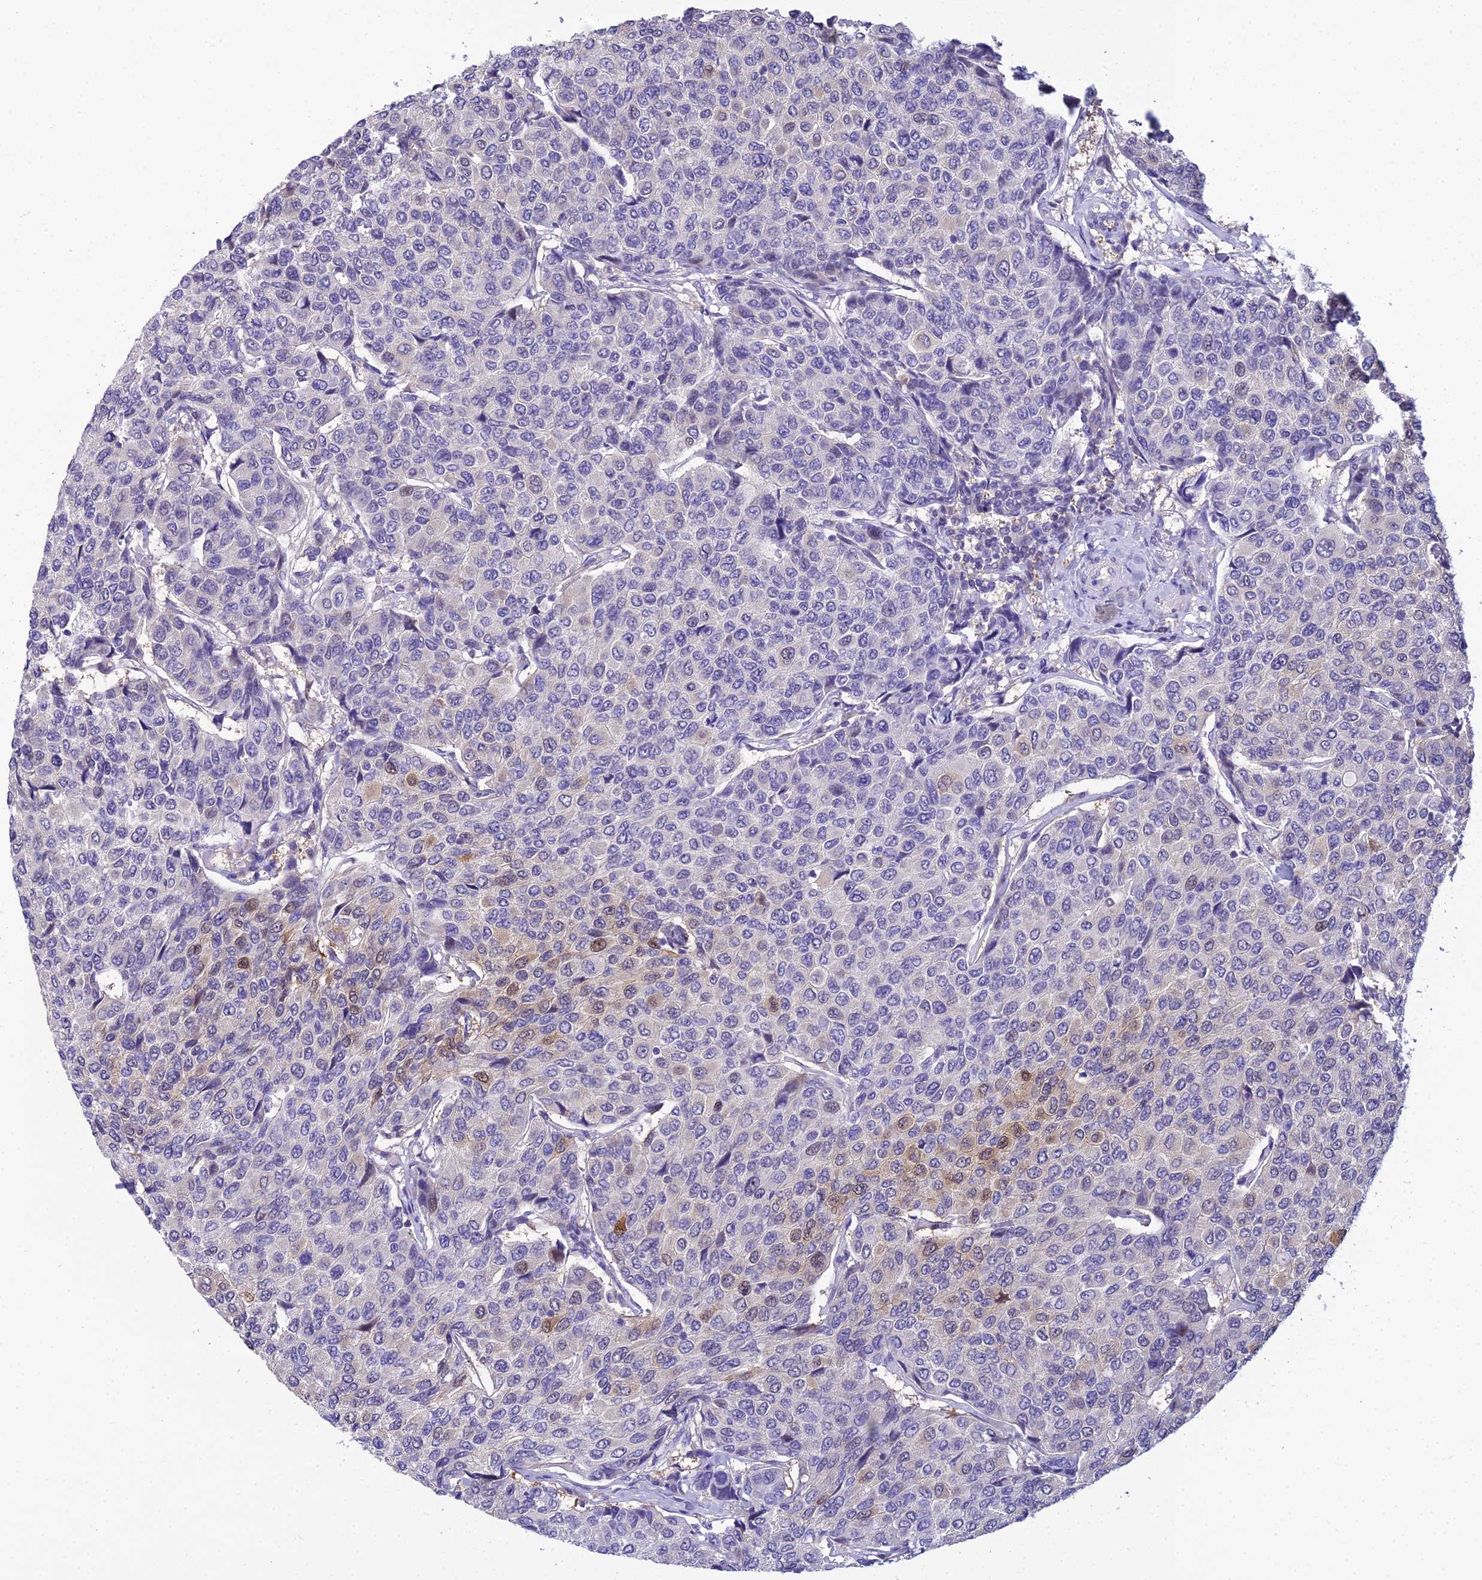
{"staining": {"intensity": "moderate", "quantity": "<25%", "location": "nuclear"}, "tissue": "breast cancer", "cell_type": "Tumor cells", "image_type": "cancer", "snomed": [{"axis": "morphology", "description": "Duct carcinoma"}, {"axis": "topography", "description": "Breast"}], "caption": "An image of intraductal carcinoma (breast) stained for a protein shows moderate nuclear brown staining in tumor cells.", "gene": "ZMIZ1", "patient": {"sex": "female", "age": 55}}